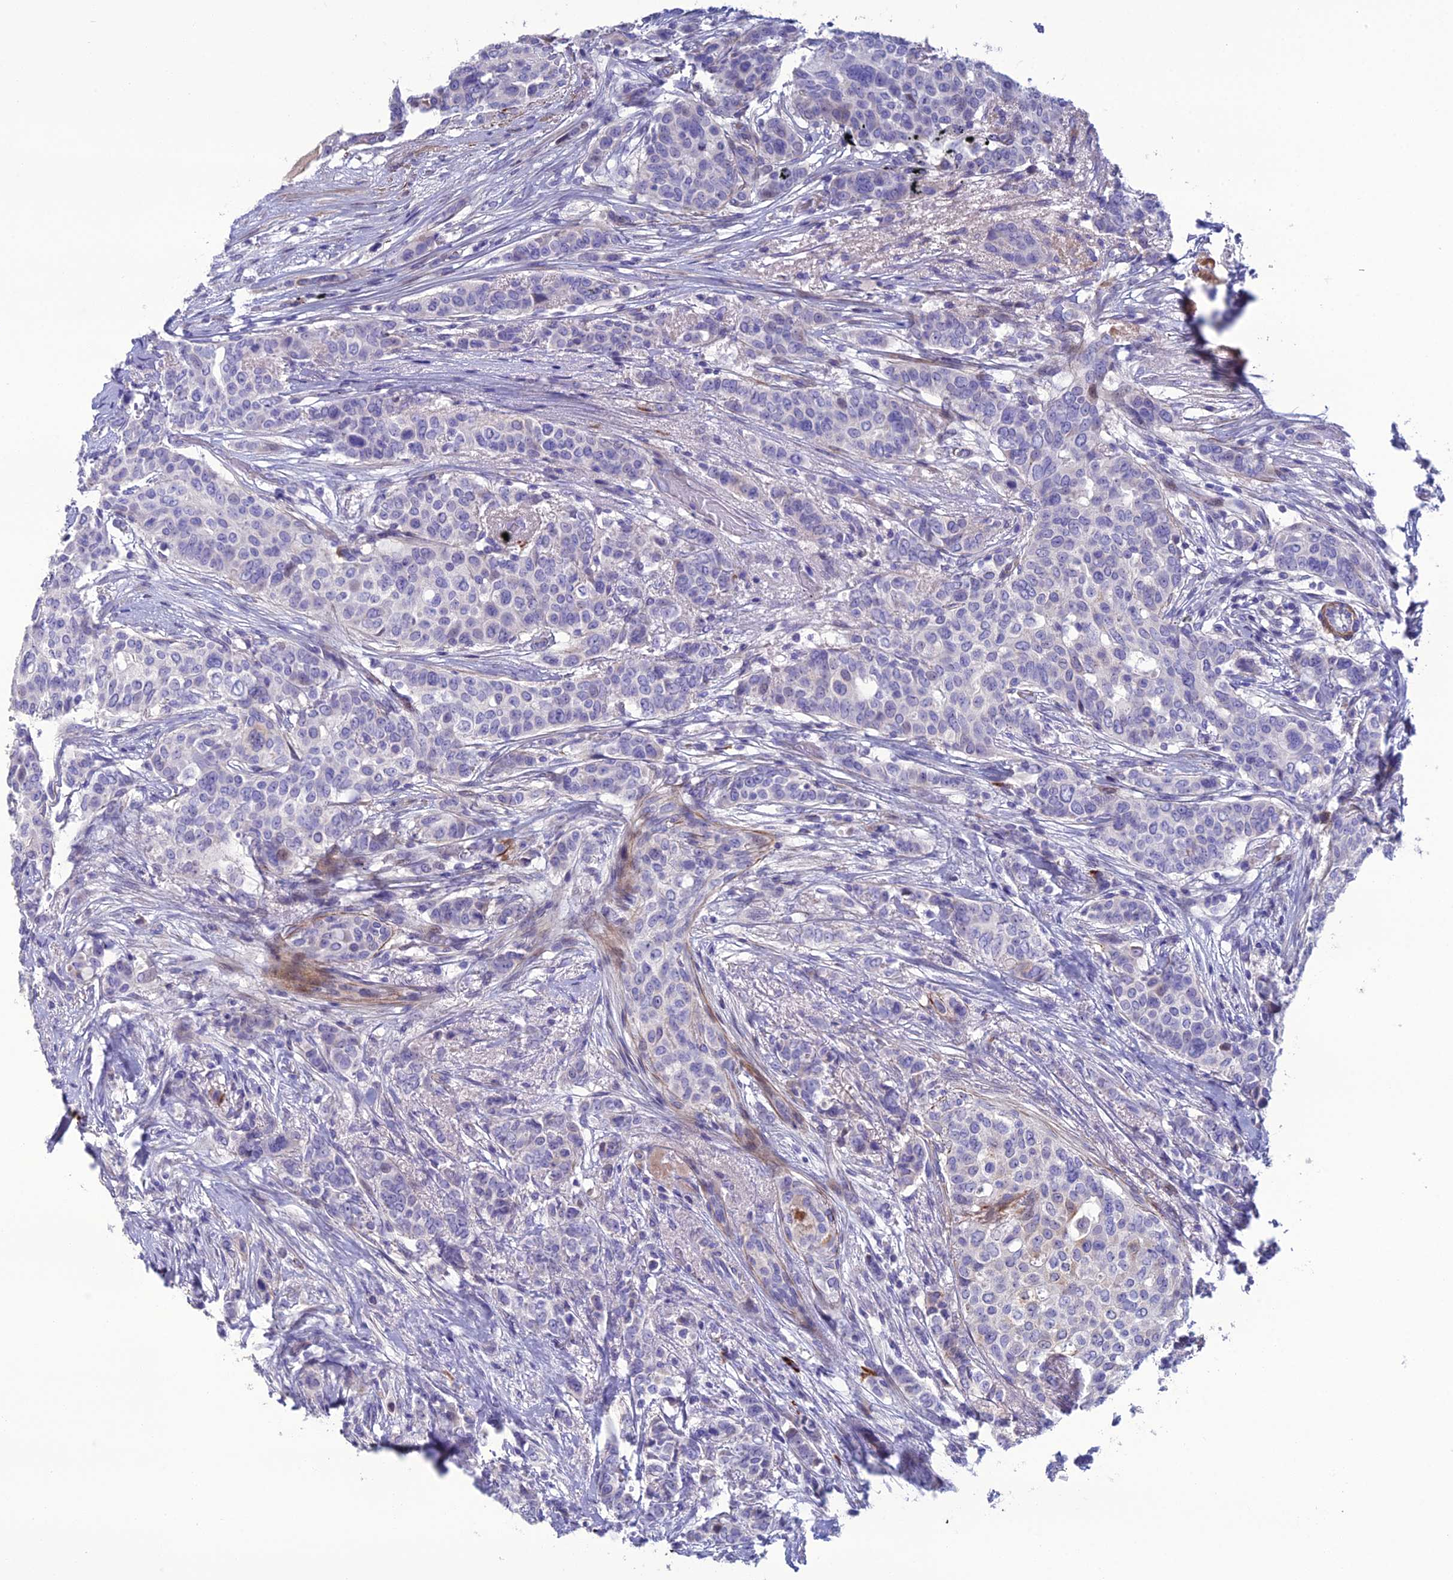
{"staining": {"intensity": "negative", "quantity": "none", "location": "none"}, "tissue": "breast cancer", "cell_type": "Tumor cells", "image_type": "cancer", "snomed": [{"axis": "morphology", "description": "Lobular carcinoma"}, {"axis": "topography", "description": "Breast"}], "caption": "Lobular carcinoma (breast) stained for a protein using IHC shows no staining tumor cells.", "gene": "OR56B1", "patient": {"sex": "female", "age": 51}}